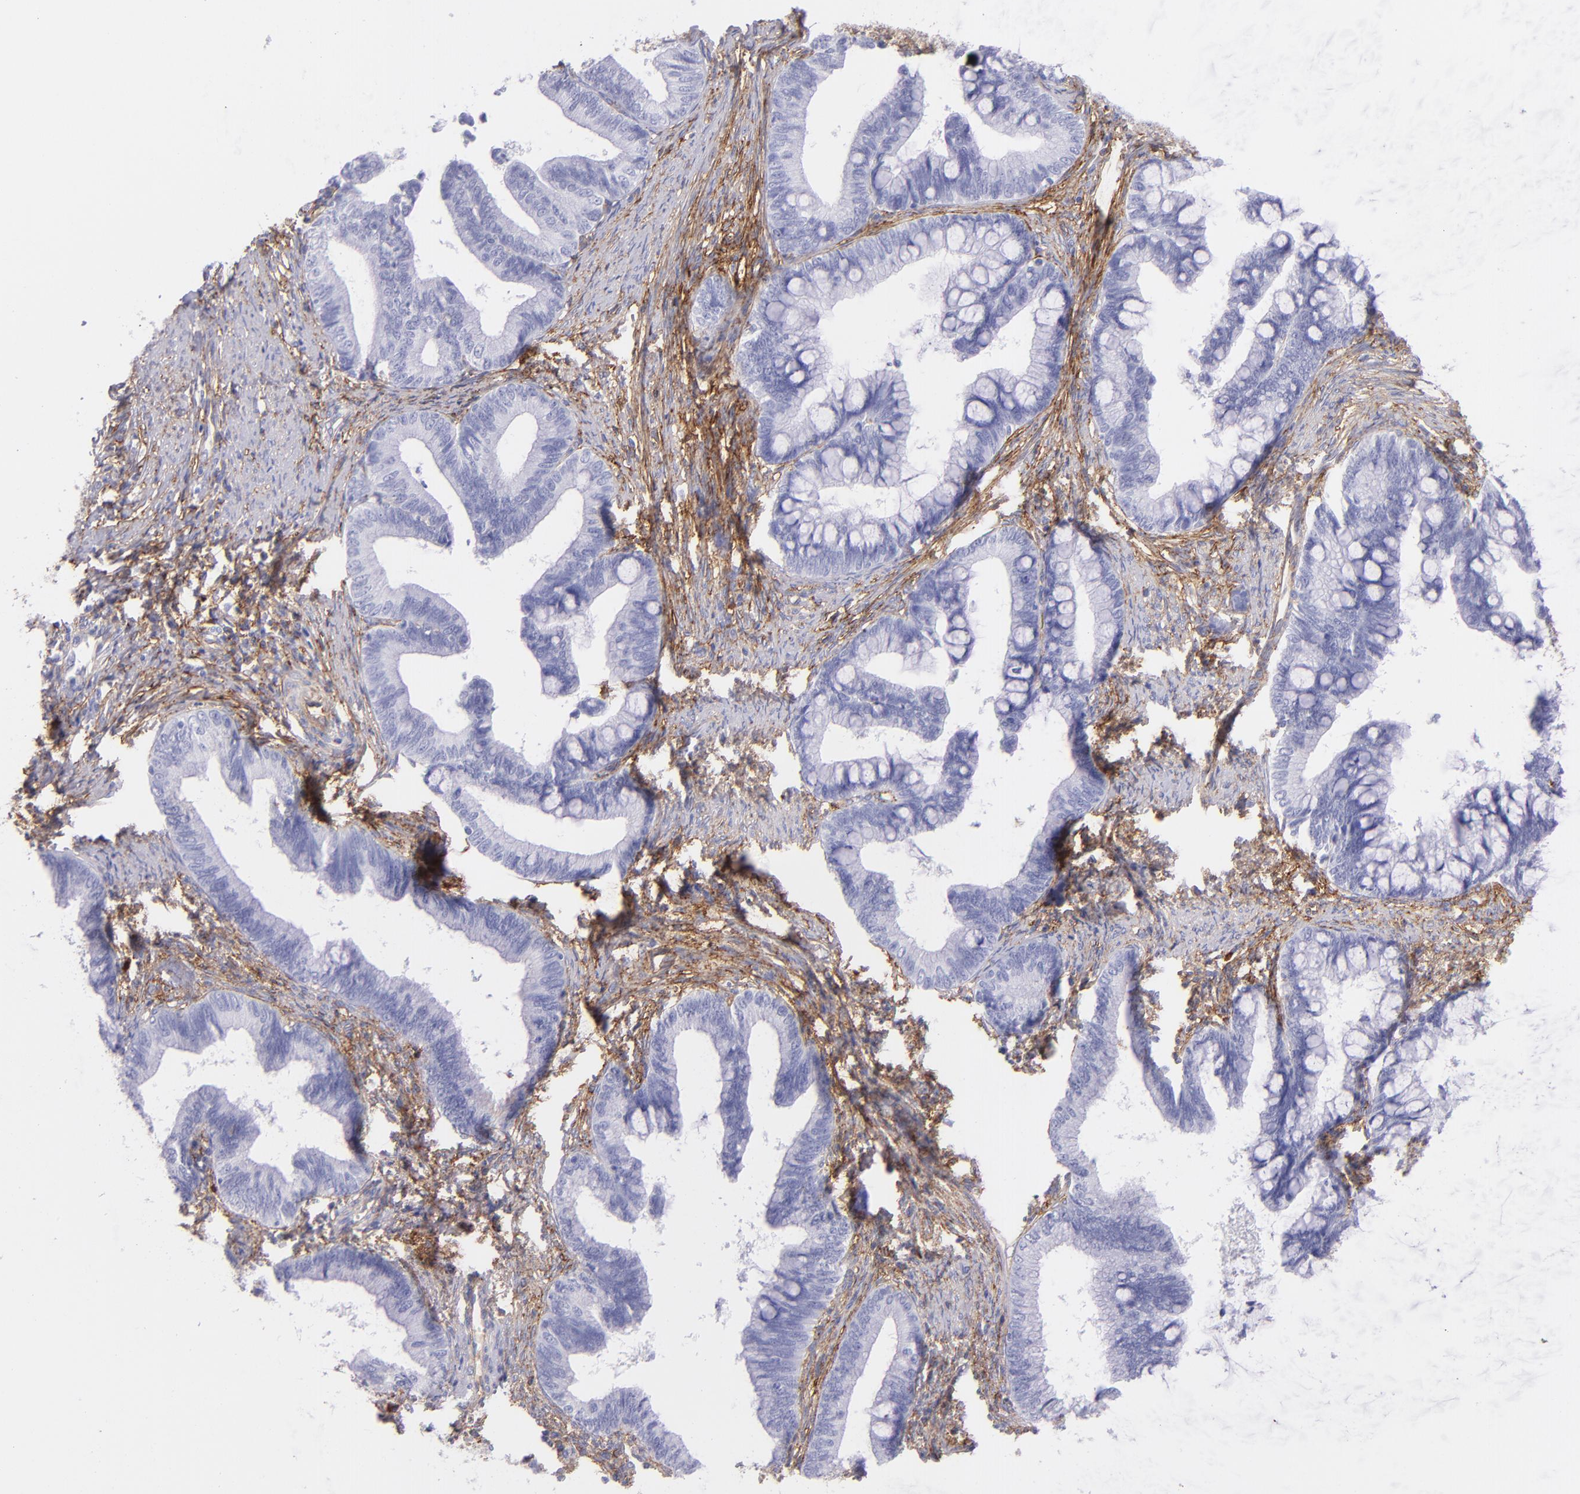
{"staining": {"intensity": "negative", "quantity": "none", "location": "none"}, "tissue": "cervical cancer", "cell_type": "Tumor cells", "image_type": "cancer", "snomed": [{"axis": "morphology", "description": "Adenocarcinoma, NOS"}, {"axis": "topography", "description": "Cervix"}], "caption": "Protein analysis of cervical adenocarcinoma demonstrates no significant positivity in tumor cells.", "gene": "CD81", "patient": {"sex": "female", "age": 36}}